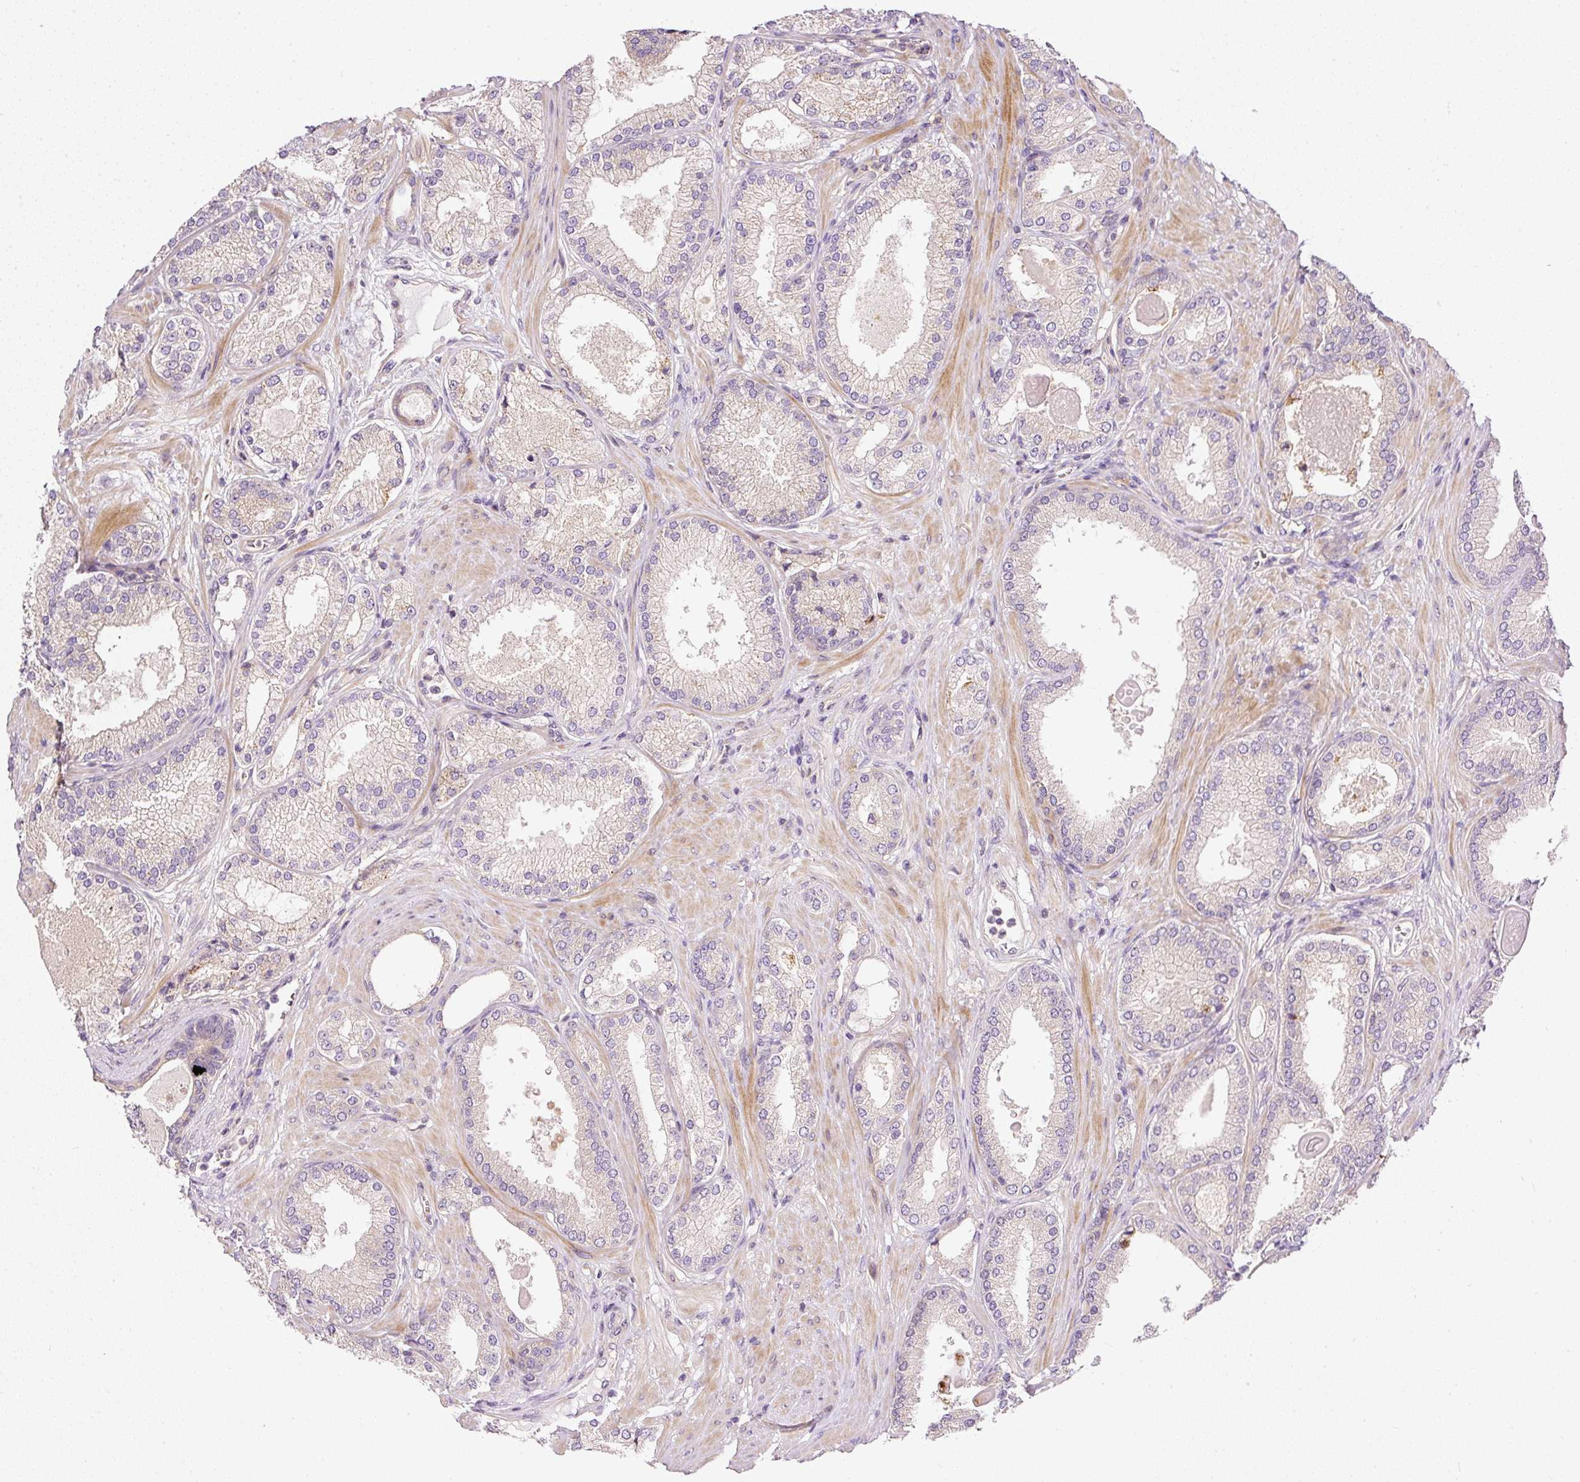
{"staining": {"intensity": "negative", "quantity": "none", "location": "none"}, "tissue": "prostate cancer", "cell_type": "Tumor cells", "image_type": "cancer", "snomed": [{"axis": "morphology", "description": "Adenocarcinoma, Low grade"}, {"axis": "topography", "description": "Prostate"}], "caption": "Immunohistochemistry (IHC) micrograph of neoplastic tissue: human prostate cancer (low-grade adenocarcinoma) stained with DAB (3,3'-diaminobenzidine) reveals no significant protein positivity in tumor cells. Nuclei are stained in blue.", "gene": "TBC1D2B", "patient": {"sex": "male", "age": 59}}